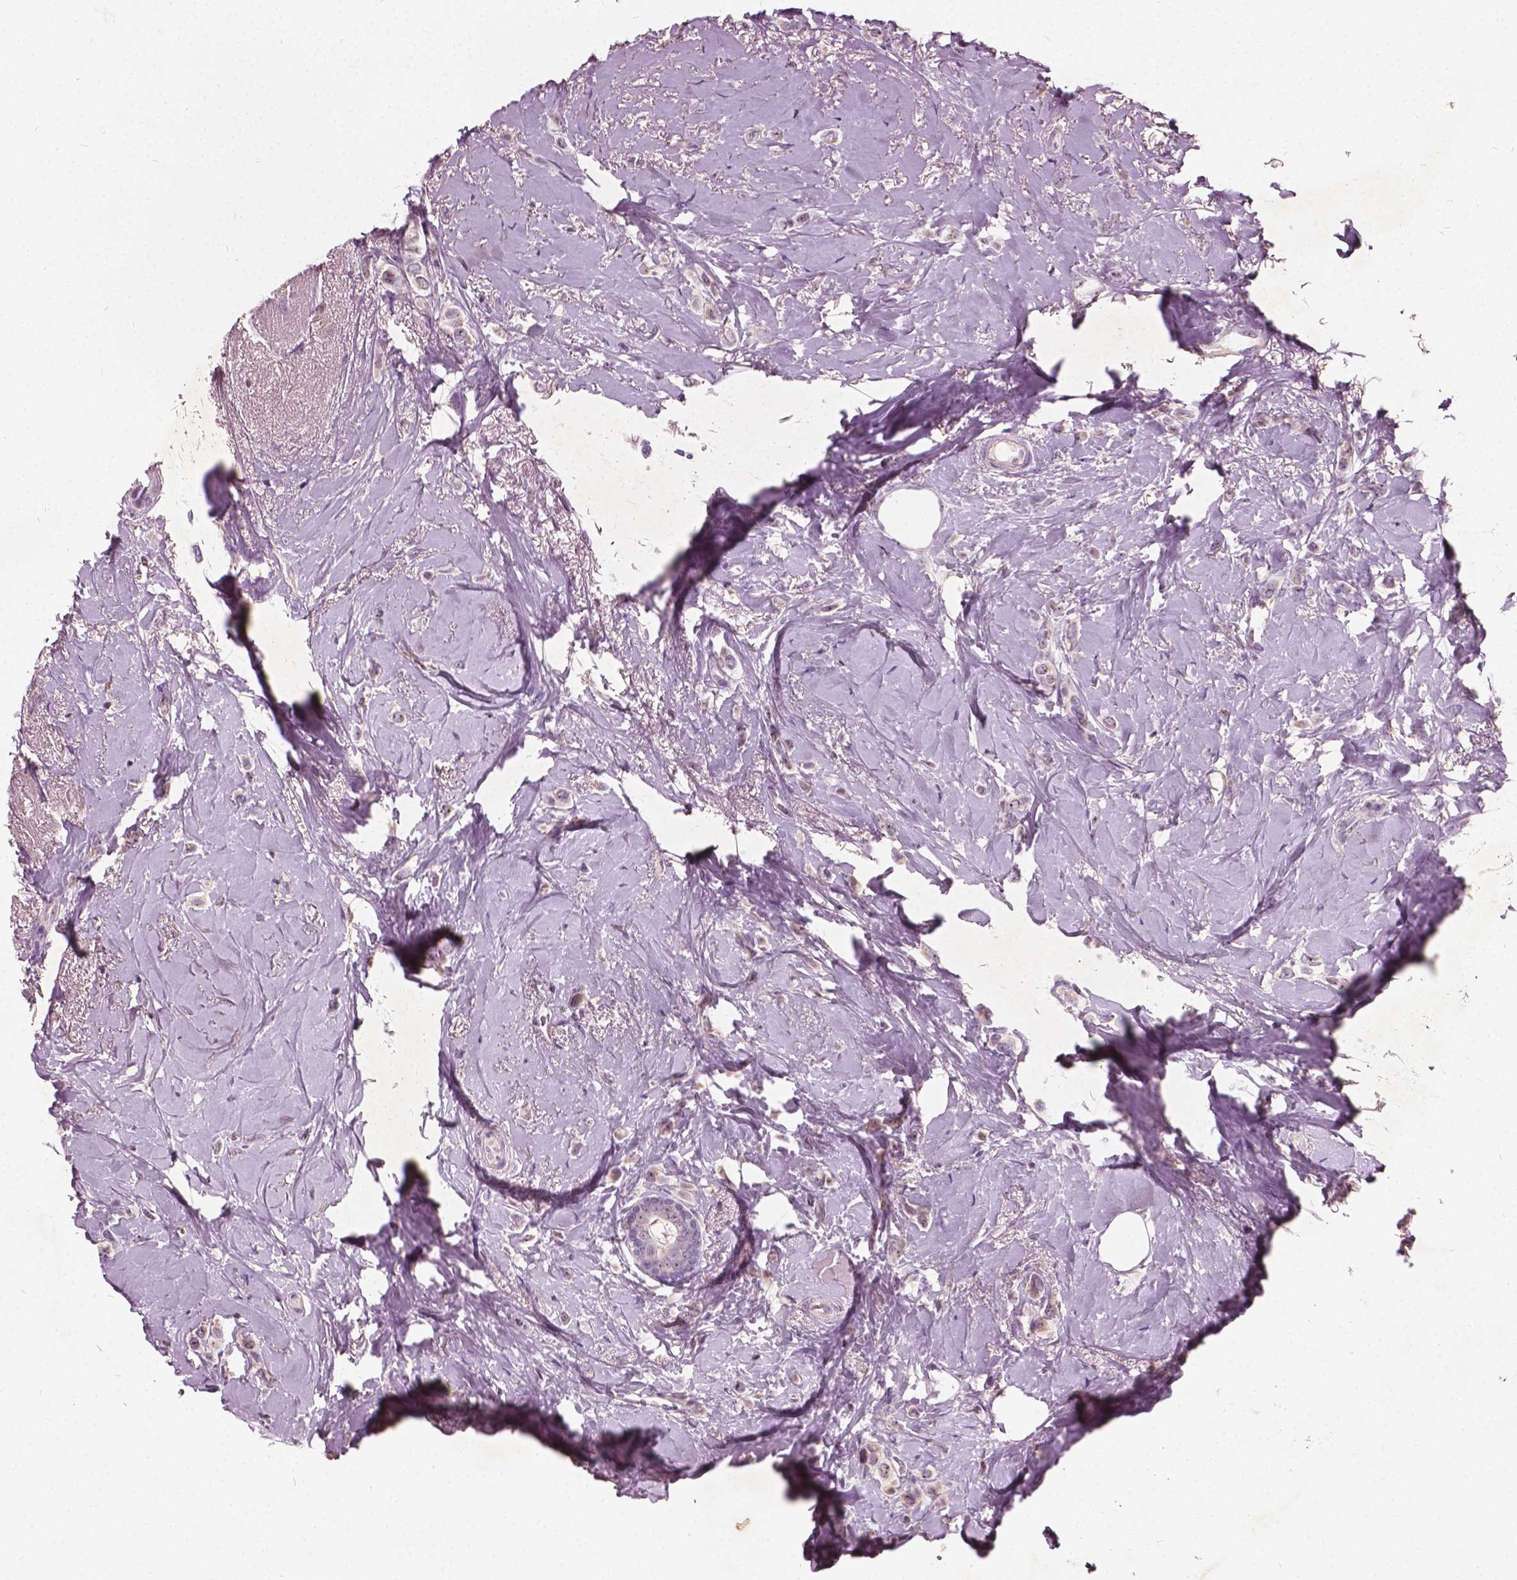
{"staining": {"intensity": "weak", "quantity": "<25%", "location": "cytoplasmic/membranous,nuclear"}, "tissue": "breast cancer", "cell_type": "Tumor cells", "image_type": "cancer", "snomed": [{"axis": "morphology", "description": "Lobular carcinoma"}, {"axis": "topography", "description": "Breast"}], "caption": "Immunohistochemistry histopathology image of neoplastic tissue: breast lobular carcinoma stained with DAB demonstrates no significant protein staining in tumor cells.", "gene": "ODF3L2", "patient": {"sex": "female", "age": 66}}